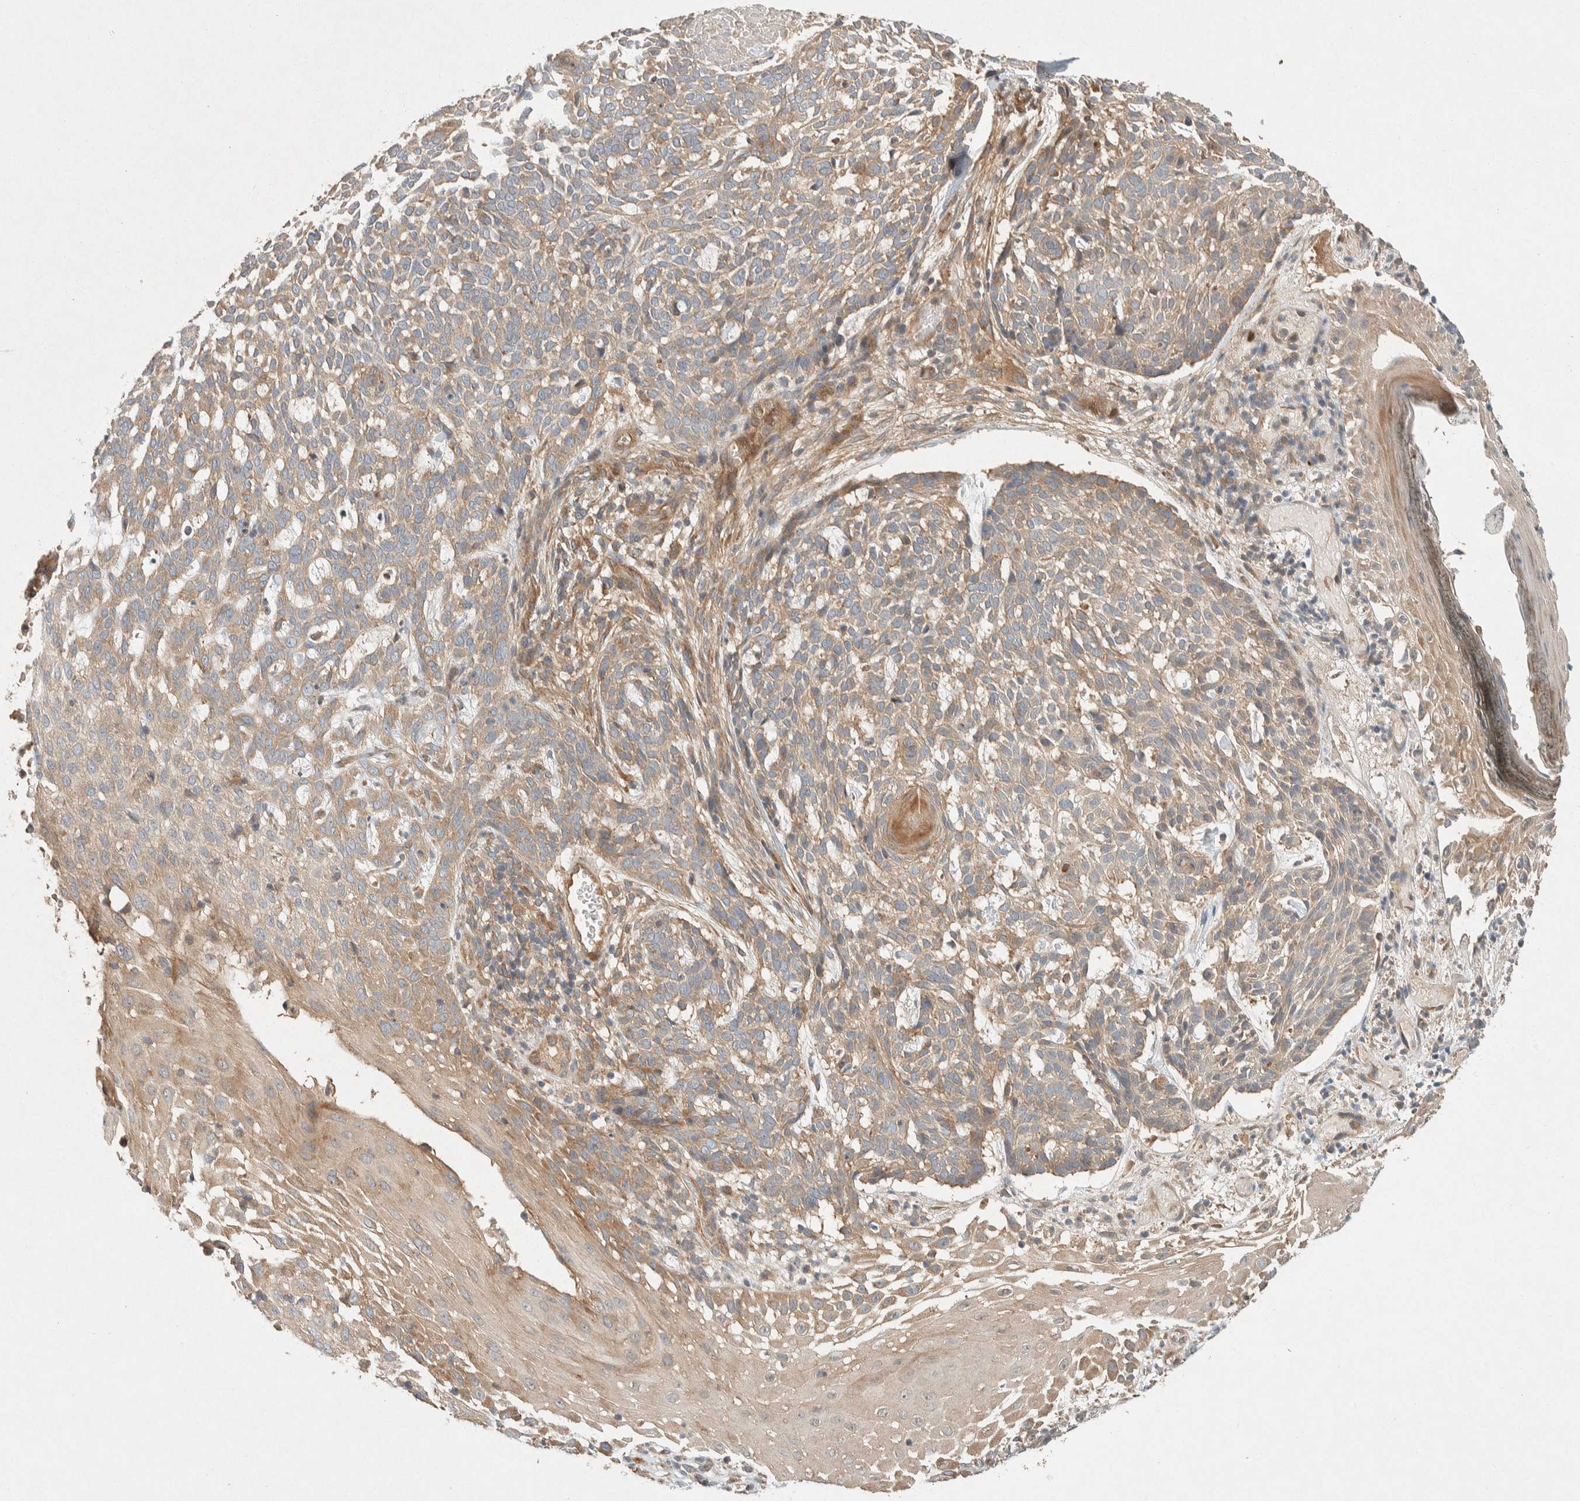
{"staining": {"intensity": "weak", "quantity": "25%-75%", "location": "cytoplasmic/membranous"}, "tissue": "skin cancer", "cell_type": "Tumor cells", "image_type": "cancer", "snomed": [{"axis": "morphology", "description": "Basal cell carcinoma"}, {"axis": "topography", "description": "Skin"}], "caption": "Skin basal cell carcinoma stained with a brown dye displays weak cytoplasmic/membranous positive positivity in approximately 25%-75% of tumor cells.", "gene": "PXK", "patient": {"sex": "female", "age": 64}}